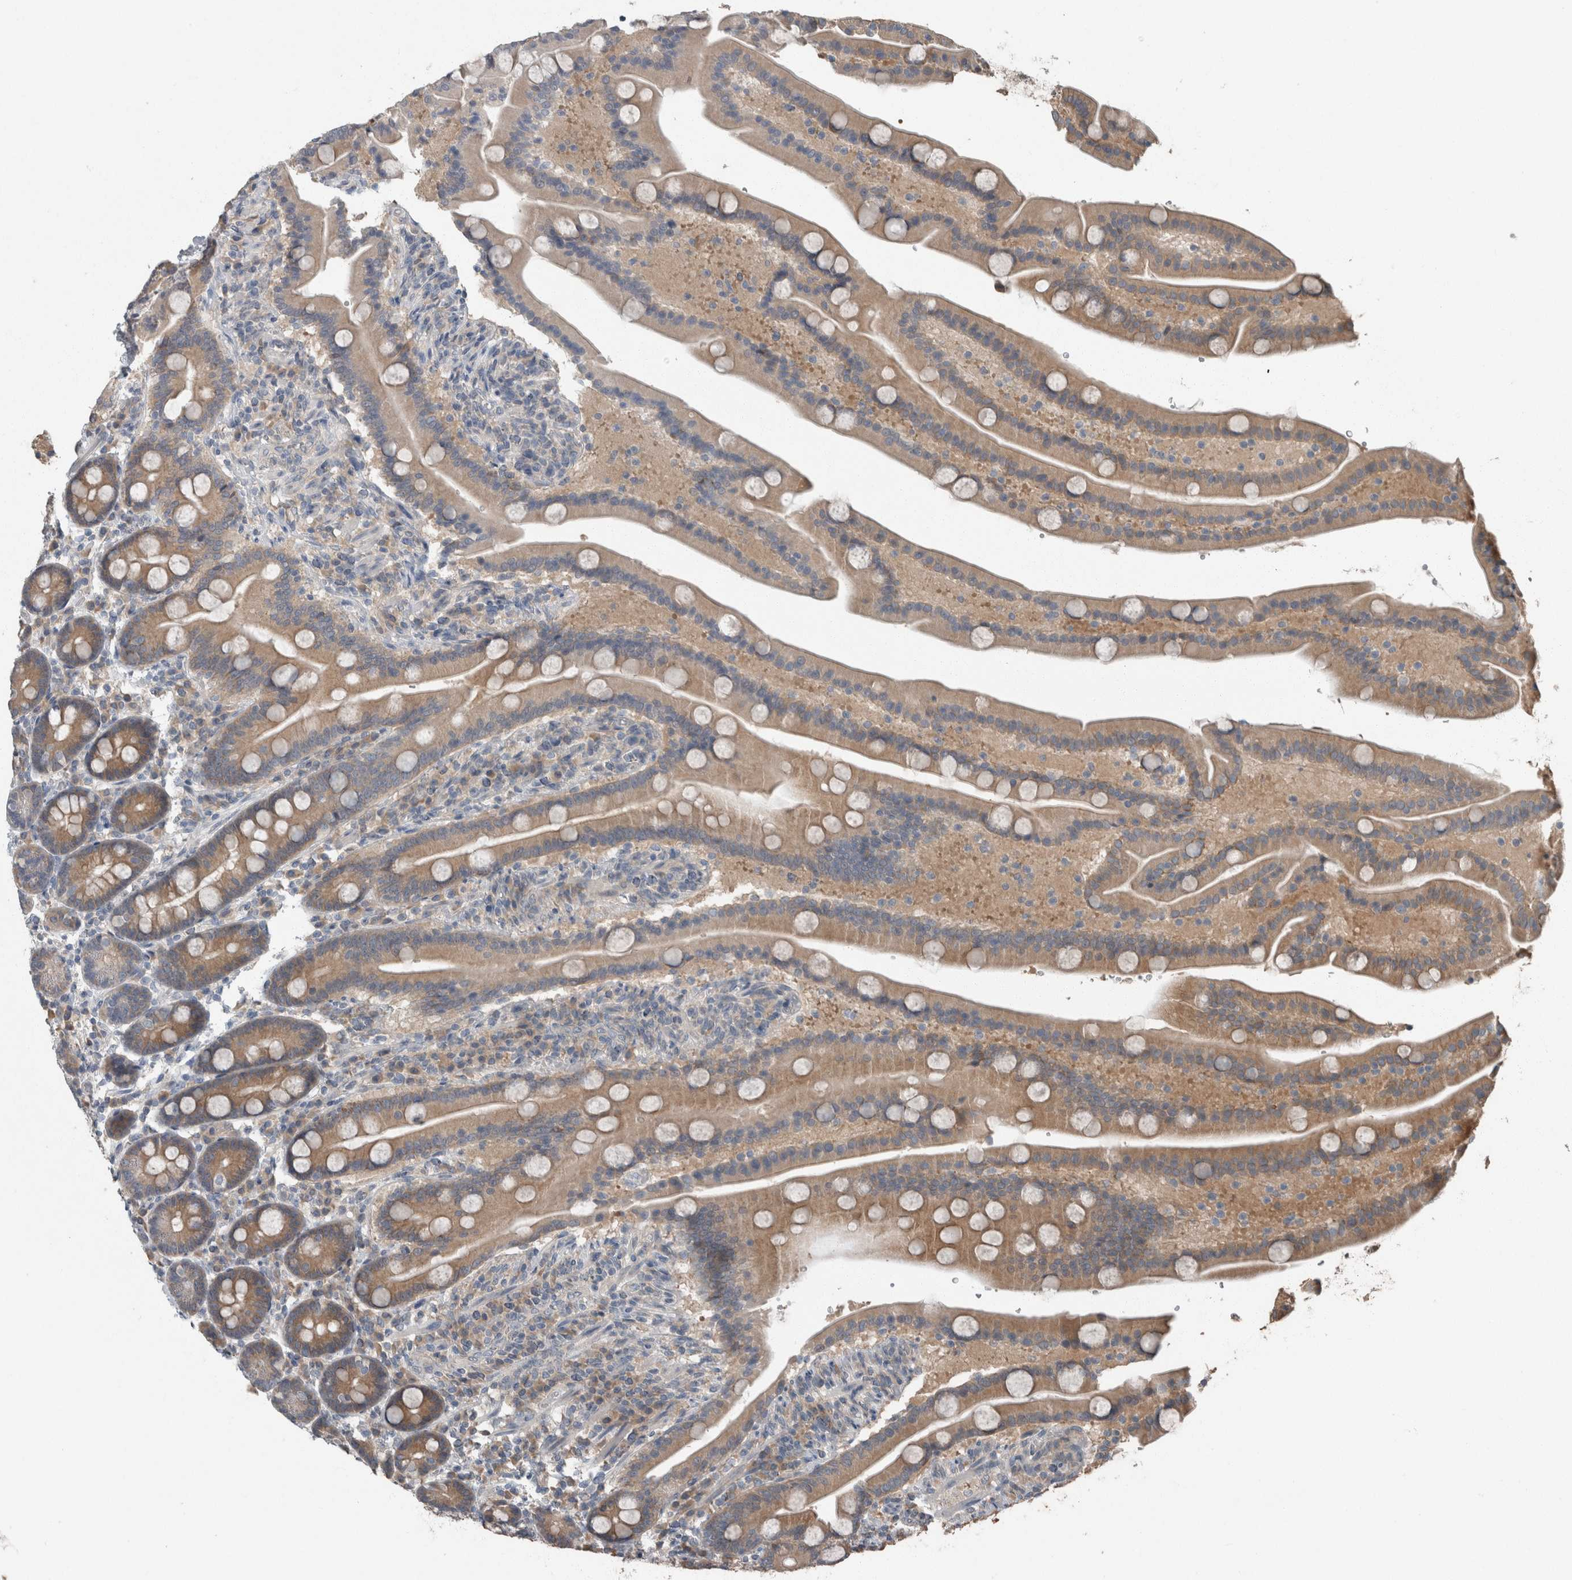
{"staining": {"intensity": "moderate", "quantity": ">75%", "location": "cytoplasmic/membranous"}, "tissue": "duodenum", "cell_type": "Glandular cells", "image_type": "normal", "snomed": [{"axis": "morphology", "description": "Normal tissue, NOS"}, {"axis": "topography", "description": "Duodenum"}], "caption": "Protein staining of benign duodenum displays moderate cytoplasmic/membranous staining in about >75% of glandular cells. (DAB (3,3'-diaminobenzidine) IHC, brown staining for protein, blue staining for nuclei).", "gene": "KNTC1", "patient": {"sex": "male", "age": 54}}